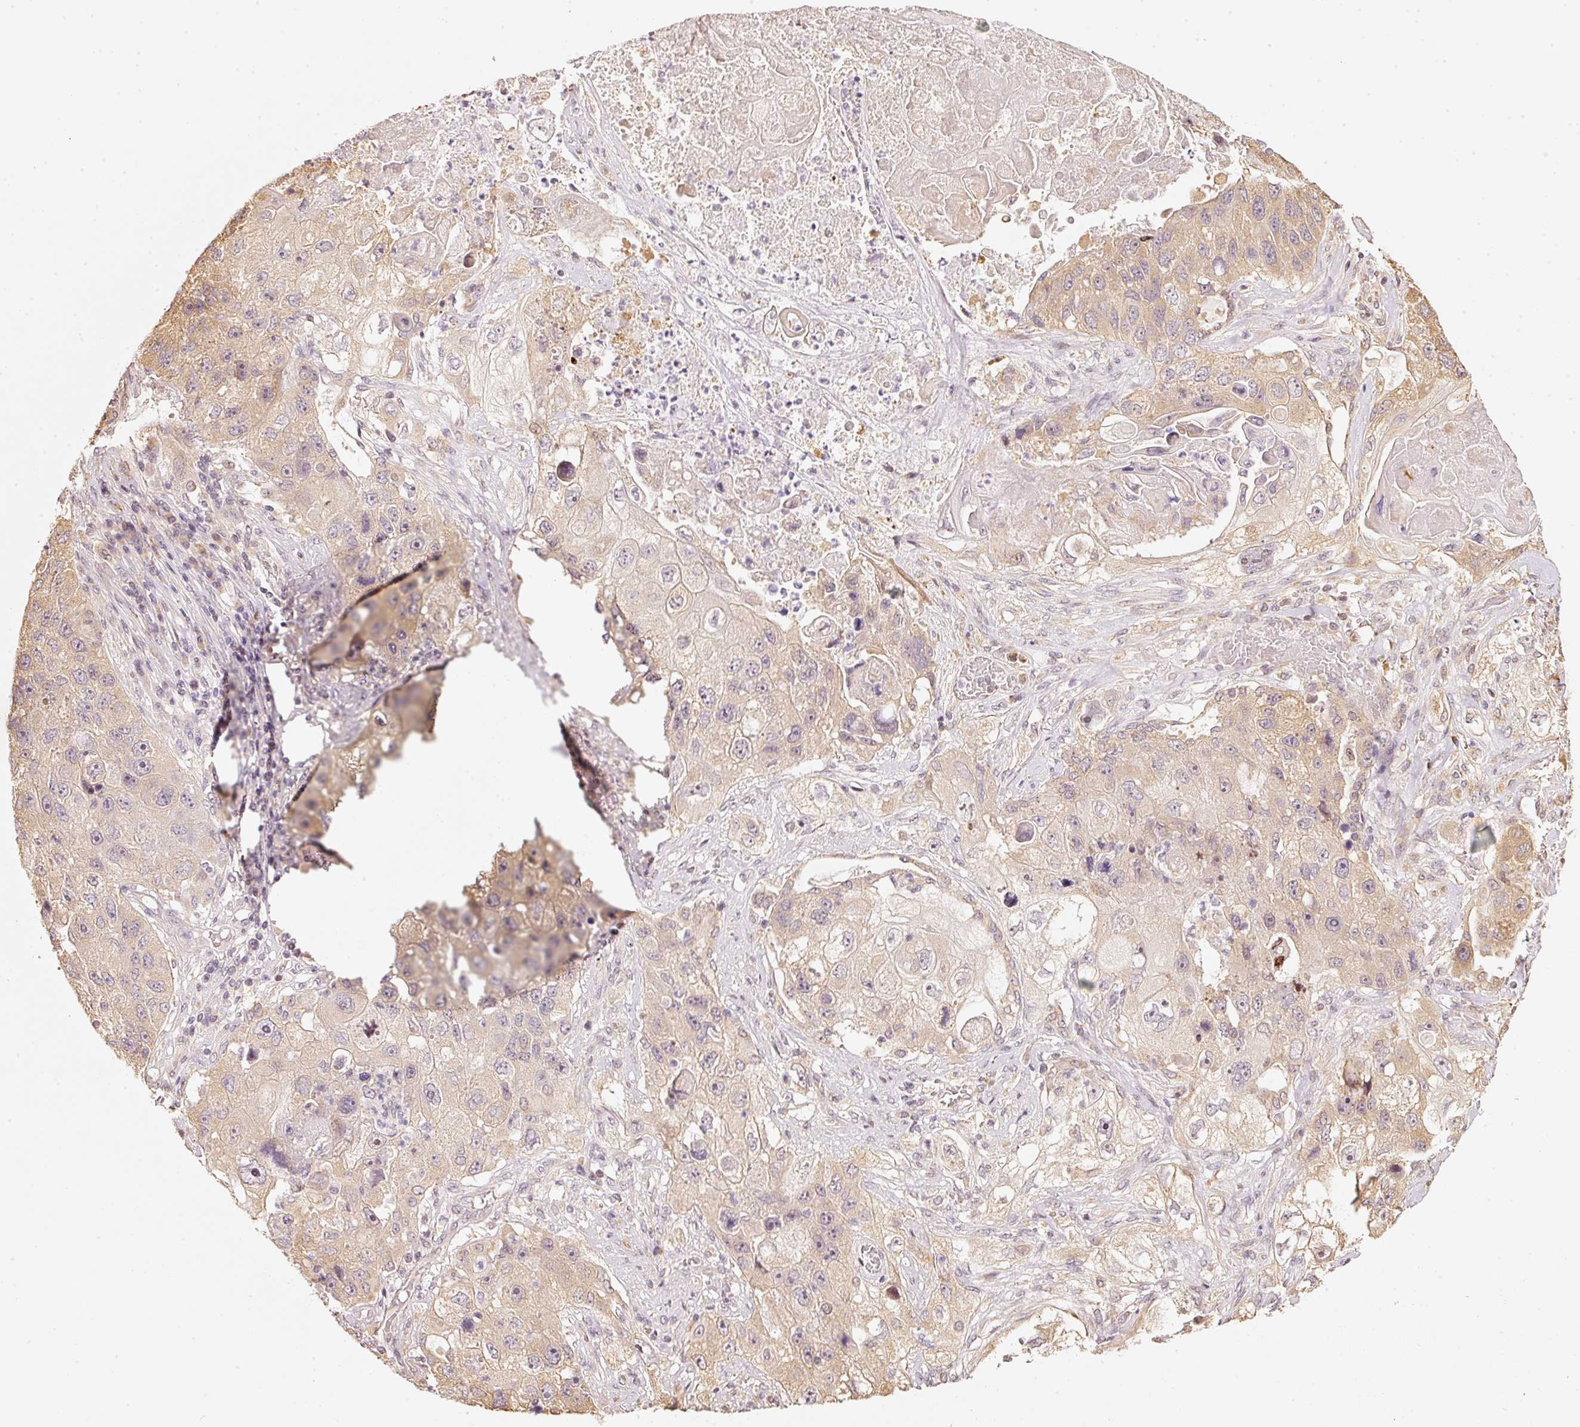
{"staining": {"intensity": "weak", "quantity": "<25%", "location": "cytoplasmic/membranous"}, "tissue": "lung cancer", "cell_type": "Tumor cells", "image_type": "cancer", "snomed": [{"axis": "morphology", "description": "Squamous cell carcinoma, NOS"}, {"axis": "topography", "description": "Lung"}], "caption": "Immunohistochemistry image of neoplastic tissue: lung cancer (squamous cell carcinoma) stained with DAB exhibits no significant protein expression in tumor cells.", "gene": "RAB35", "patient": {"sex": "male", "age": 61}}